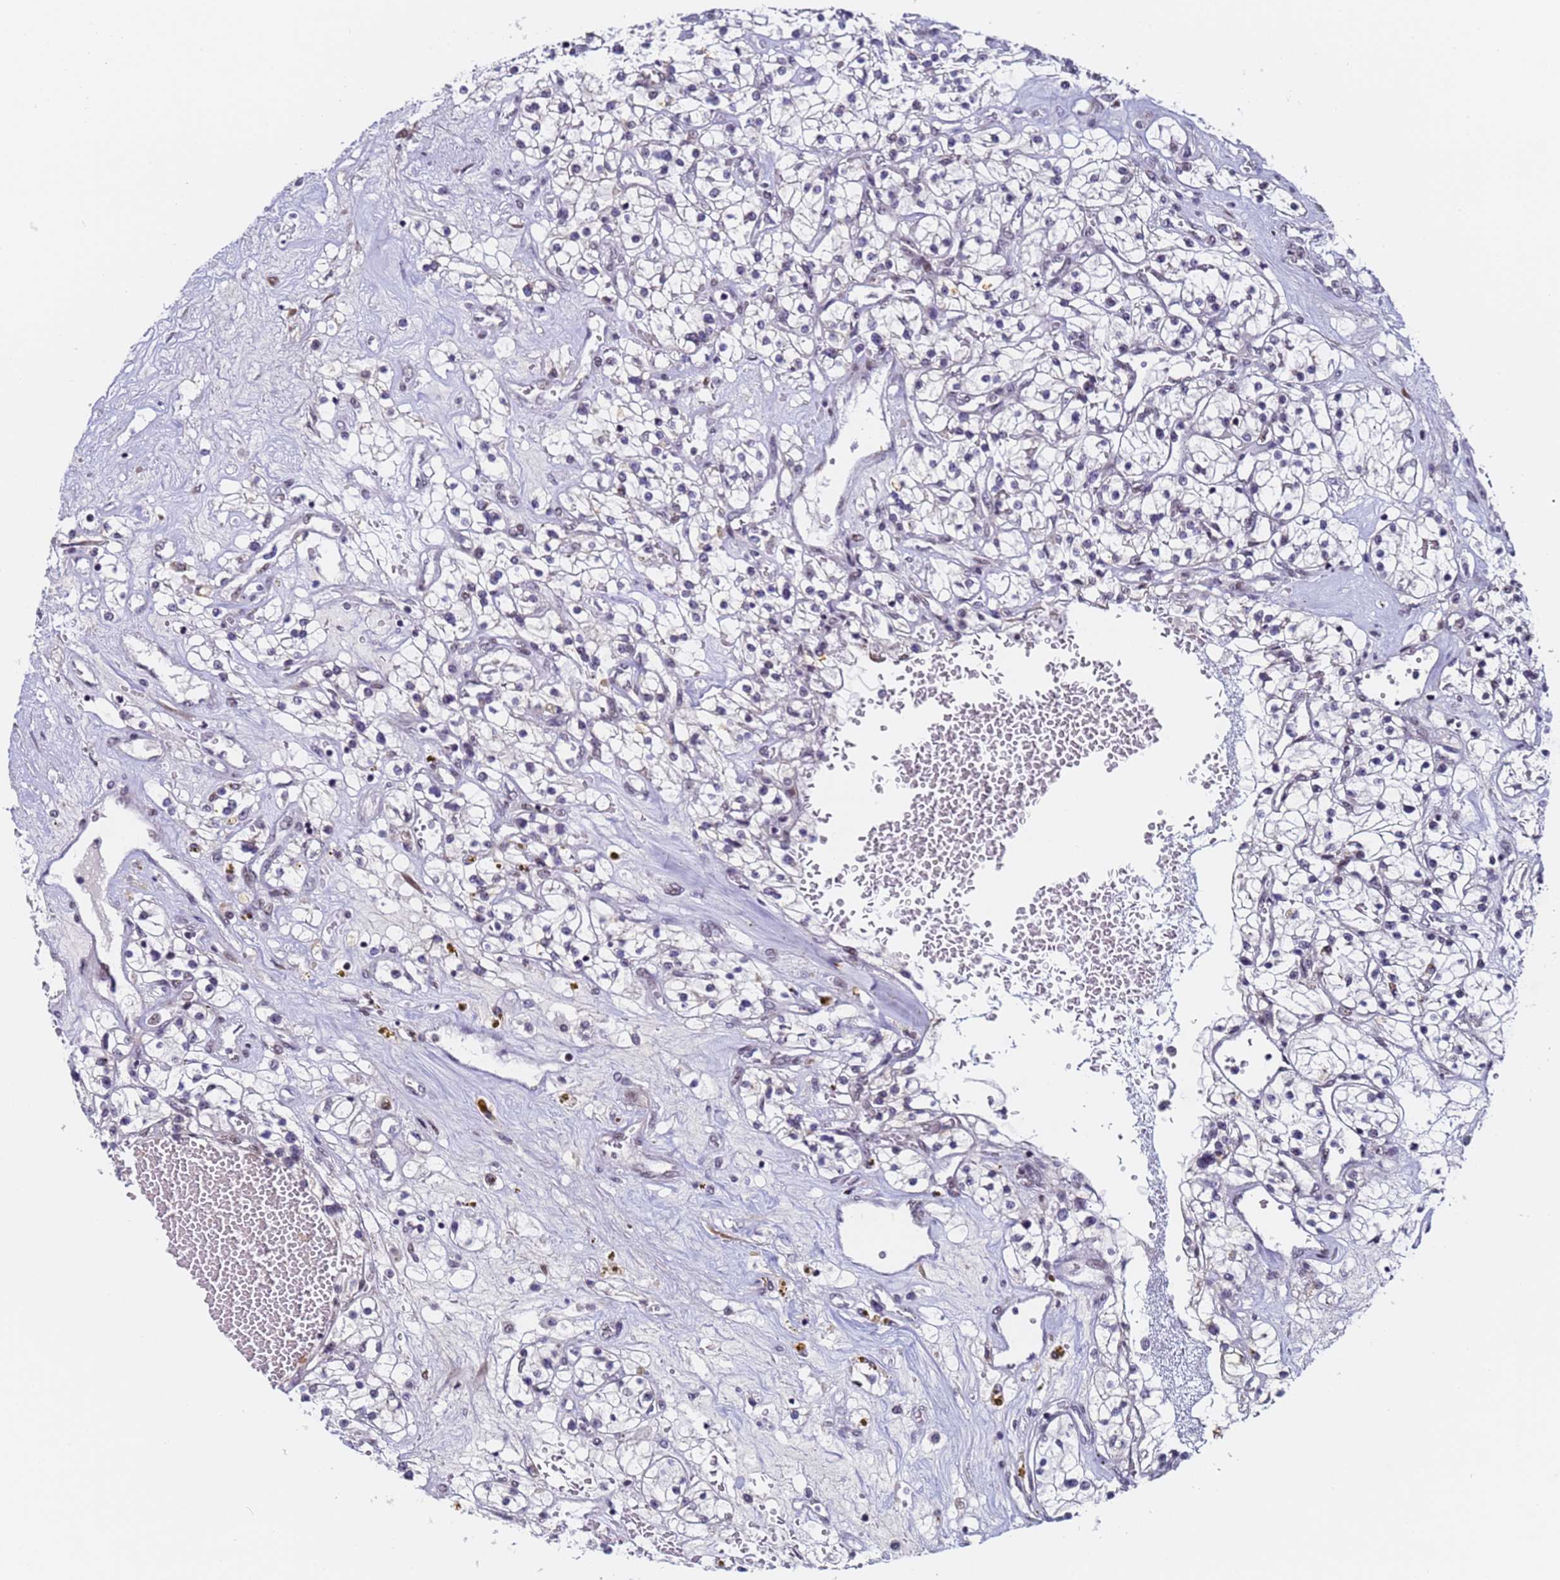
{"staining": {"intensity": "negative", "quantity": "none", "location": "none"}, "tissue": "renal cancer", "cell_type": "Tumor cells", "image_type": "cancer", "snomed": [{"axis": "morphology", "description": "Normal tissue, NOS"}, {"axis": "morphology", "description": "Adenocarcinoma, NOS"}, {"axis": "topography", "description": "Kidney"}], "caption": "This is a histopathology image of IHC staining of adenocarcinoma (renal), which shows no staining in tumor cells.", "gene": "FNBP4", "patient": {"sex": "male", "age": 68}}